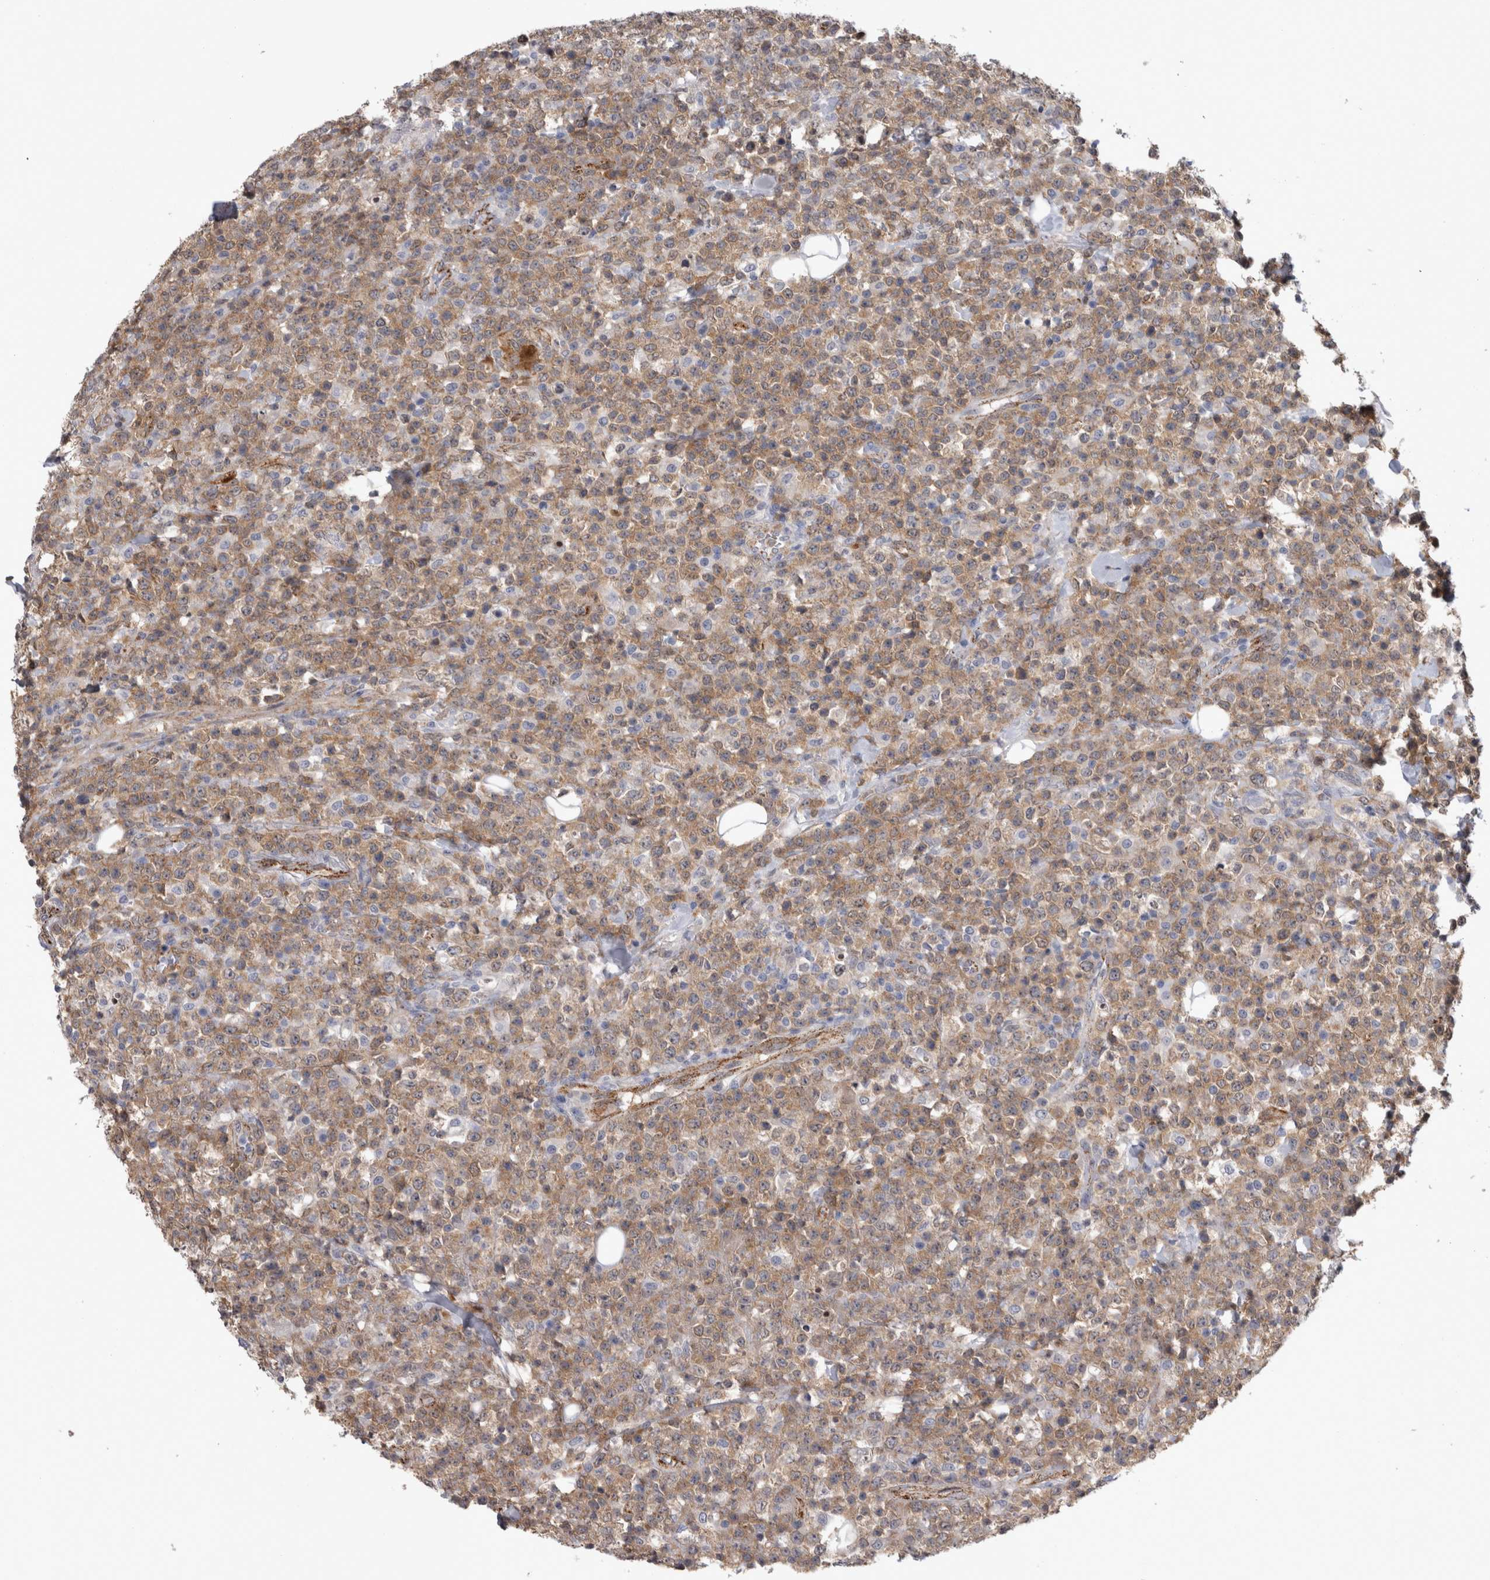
{"staining": {"intensity": "weak", "quantity": ">75%", "location": "cytoplasmic/membranous"}, "tissue": "lymphoma", "cell_type": "Tumor cells", "image_type": "cancer", "snomed": [{"axis": "morphology", "description": "Malignant lymphoma, non-Hodgkin's type, High grade"}, {"axis": "topography", "description": "Colon"}], "caption": "About >75% of tumor cells in high-grade malignant lymphoma, non-Hodgkin's type display weak cytoplasmic/membranous protein positivity as visualized by brown immunohistochemical staining.", "gene": "ACOT7", "patient": {"sex": "female", "age": 53}}